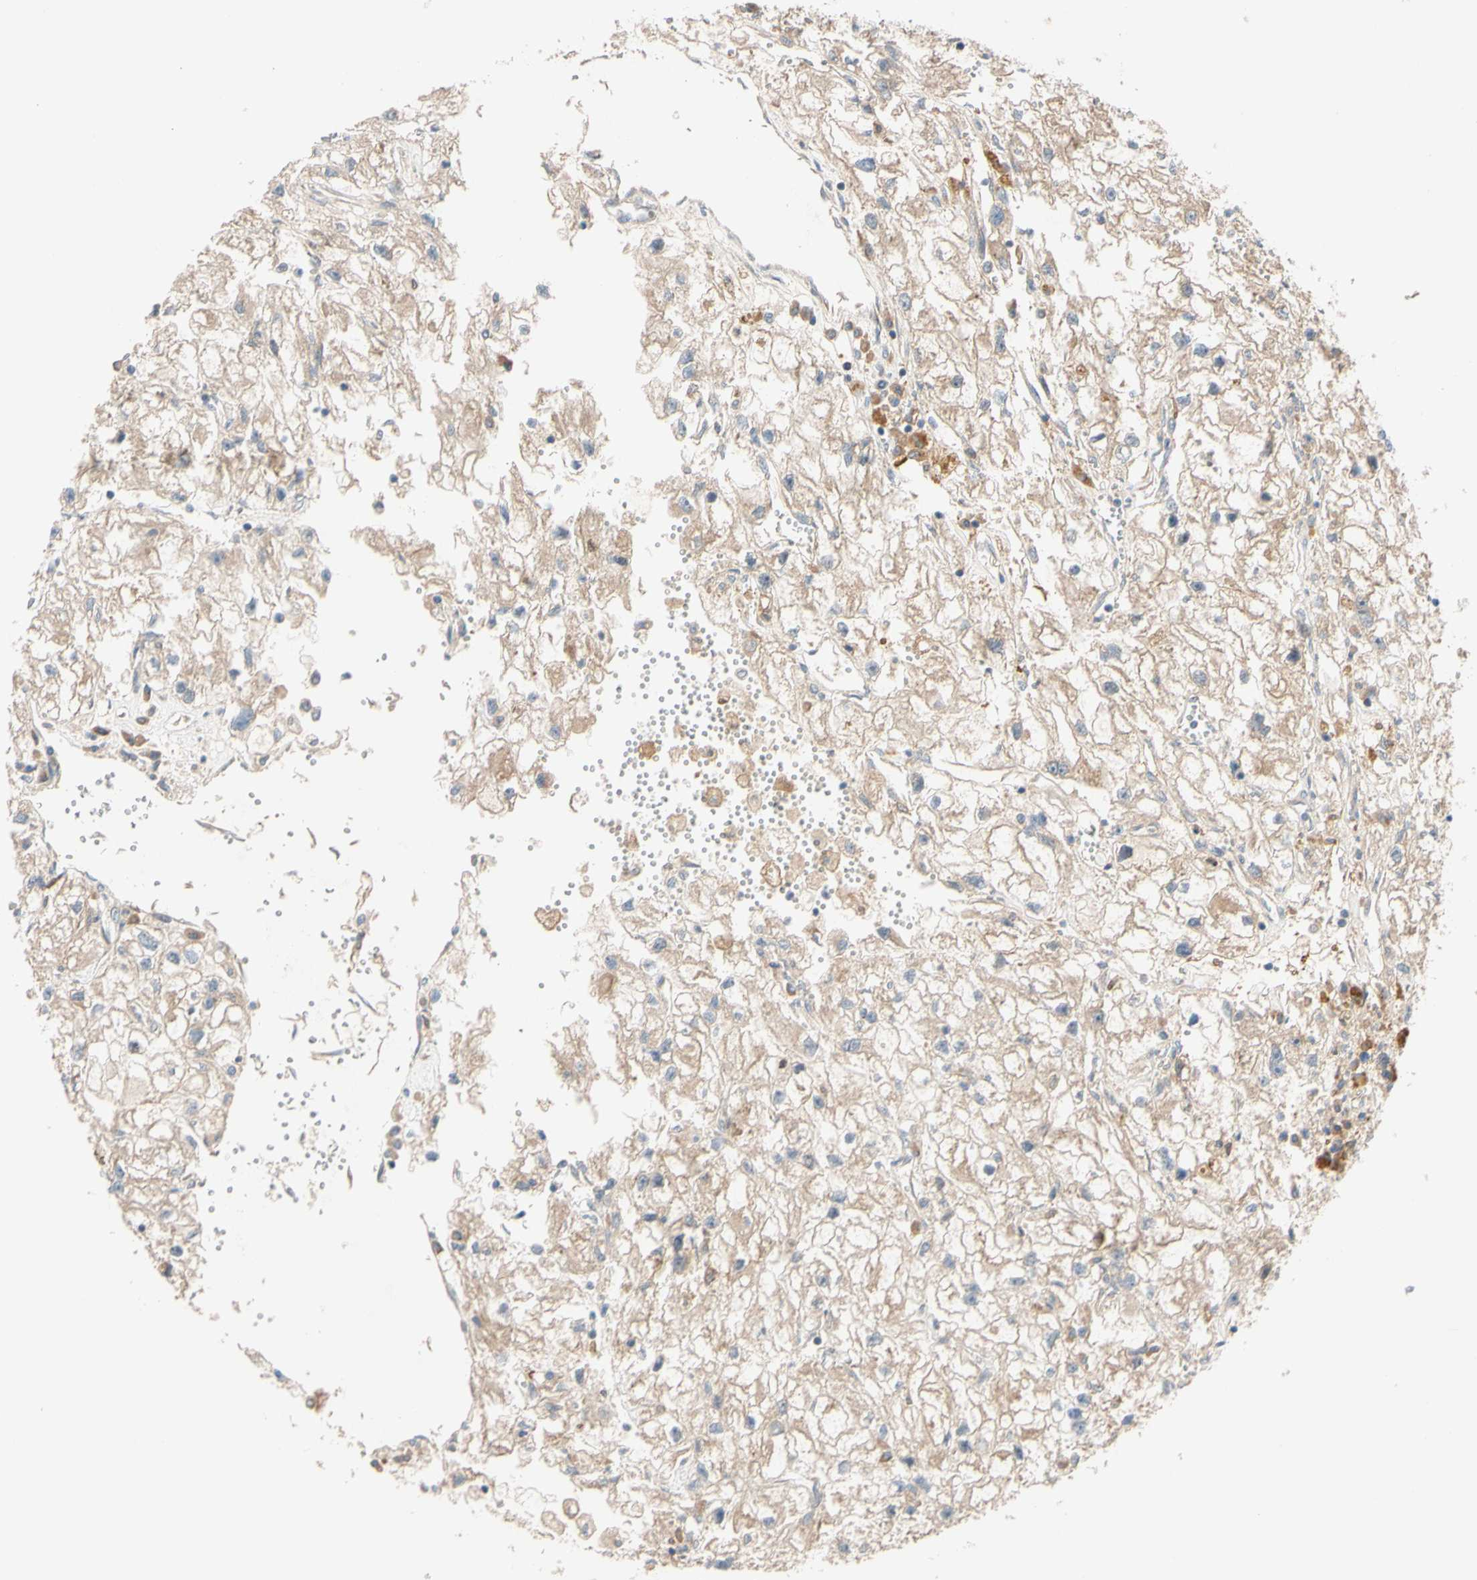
{"staining": {"intensity": "weak", "quantity": ">75%", "location": "cytoplasmic/membranous"}, "tissue": "renal cancer", "cell_type": "Tumor cells", "image_type": "cancer", "snomed": [{"axis": "morphology", "description": "Adenocarcinoma, NOS"}, {"axis": "topography", "description": "Kidney"}], "caption": "An IHC histopathology image of tumor tissue is shown. Protein staining in brown shows weak cytoplasmic/membranous positivity in renal adenocarcinoma within tumor cells.", "gene": "MBTPS2", "patient": {"sex": "female", "age": 70}}